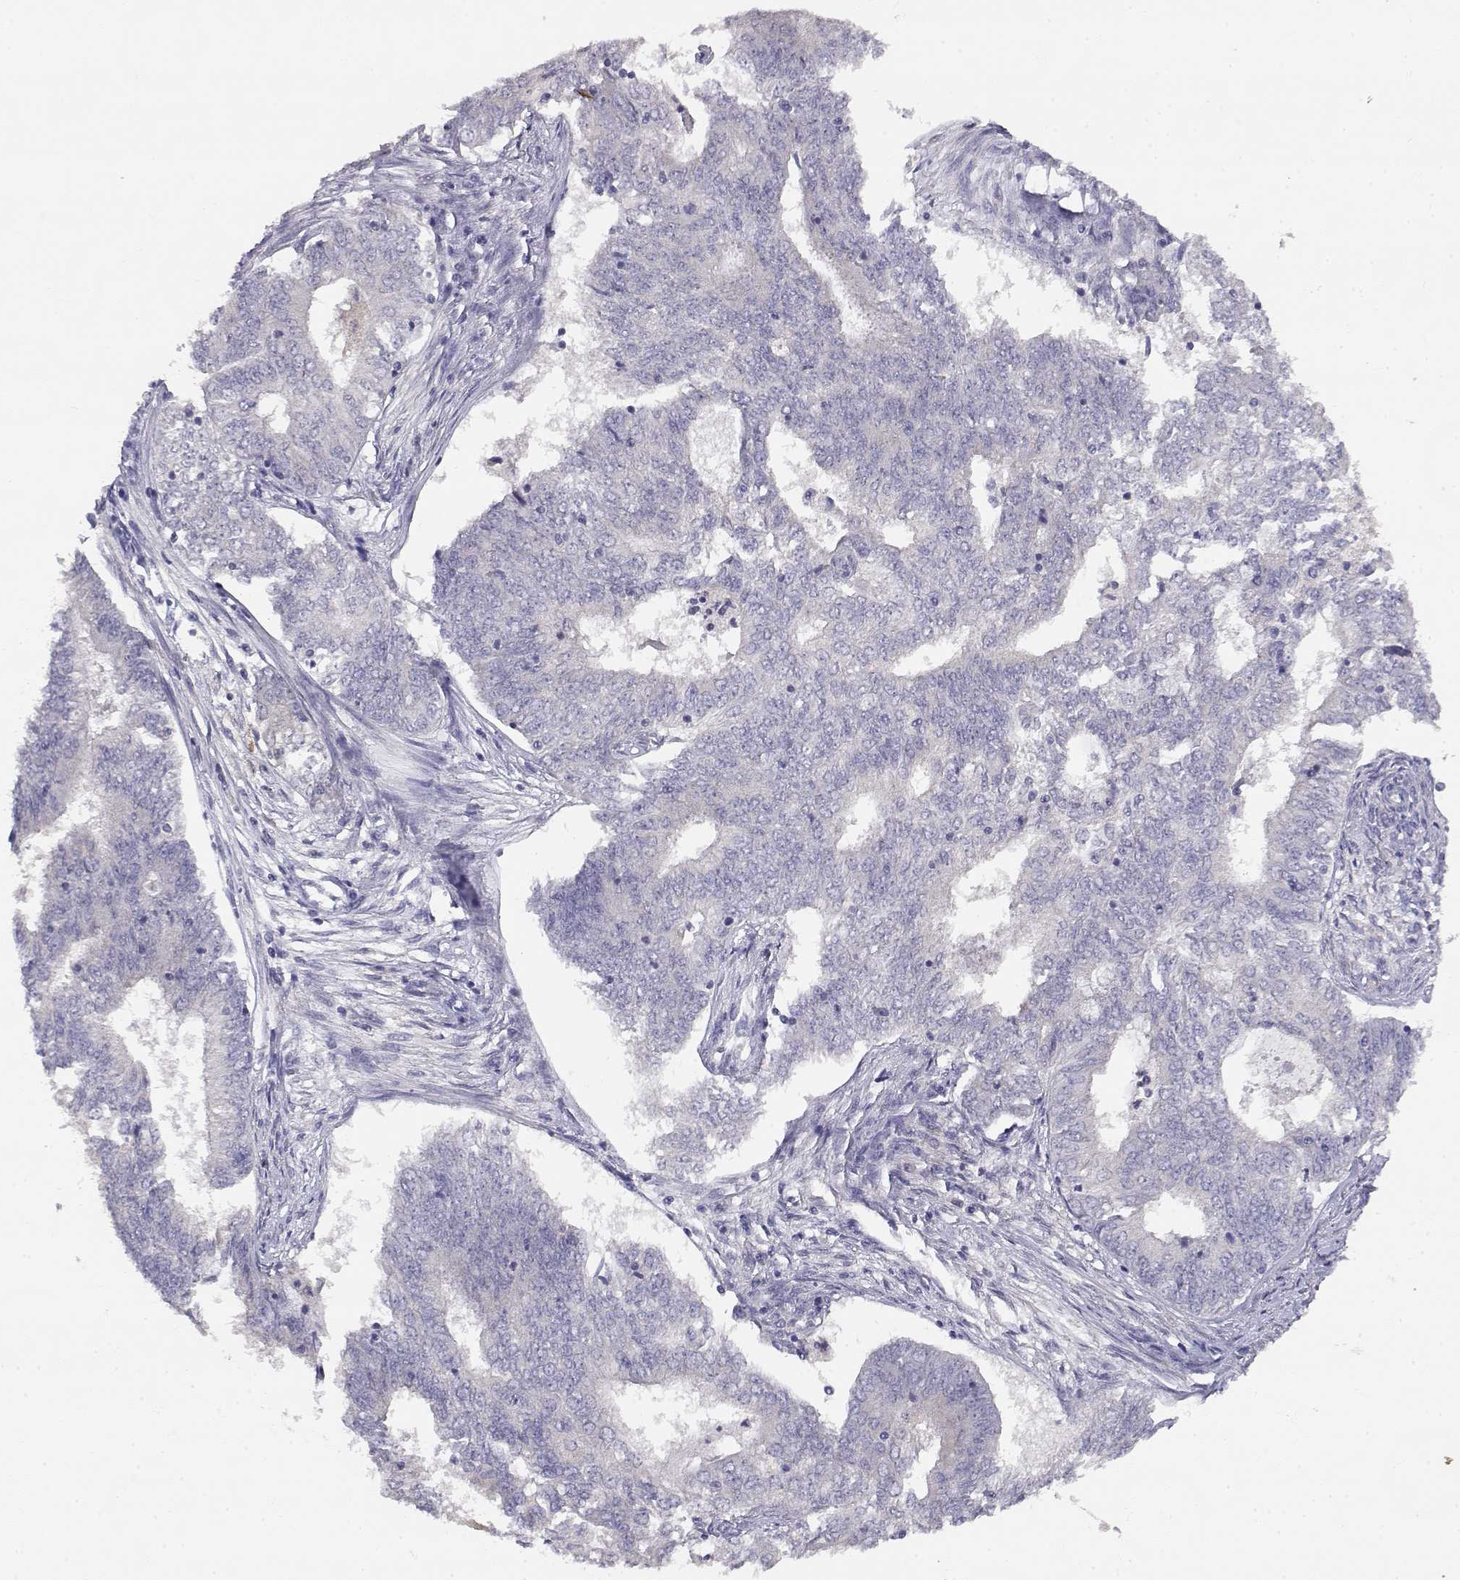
{"staining": {"intensity": "negative", "quantity": "none", "location": "none"}, "tissue": "endometrial cancer", "cell_type": "Tumor cells", "image_type": "cancer", "snomed": [{"axis": "morphology", "description": "Adenocarcinoma, NOS"}, {"axis": "topography", "description": "Endometrium"}], "caption": "This is an immunohistochemistry (IHC) histopathology image of human endometrial cancer. There is no positivity in tumor cells.", "gene": "ADA", "patient": {"sex": "female", "age": 62}}